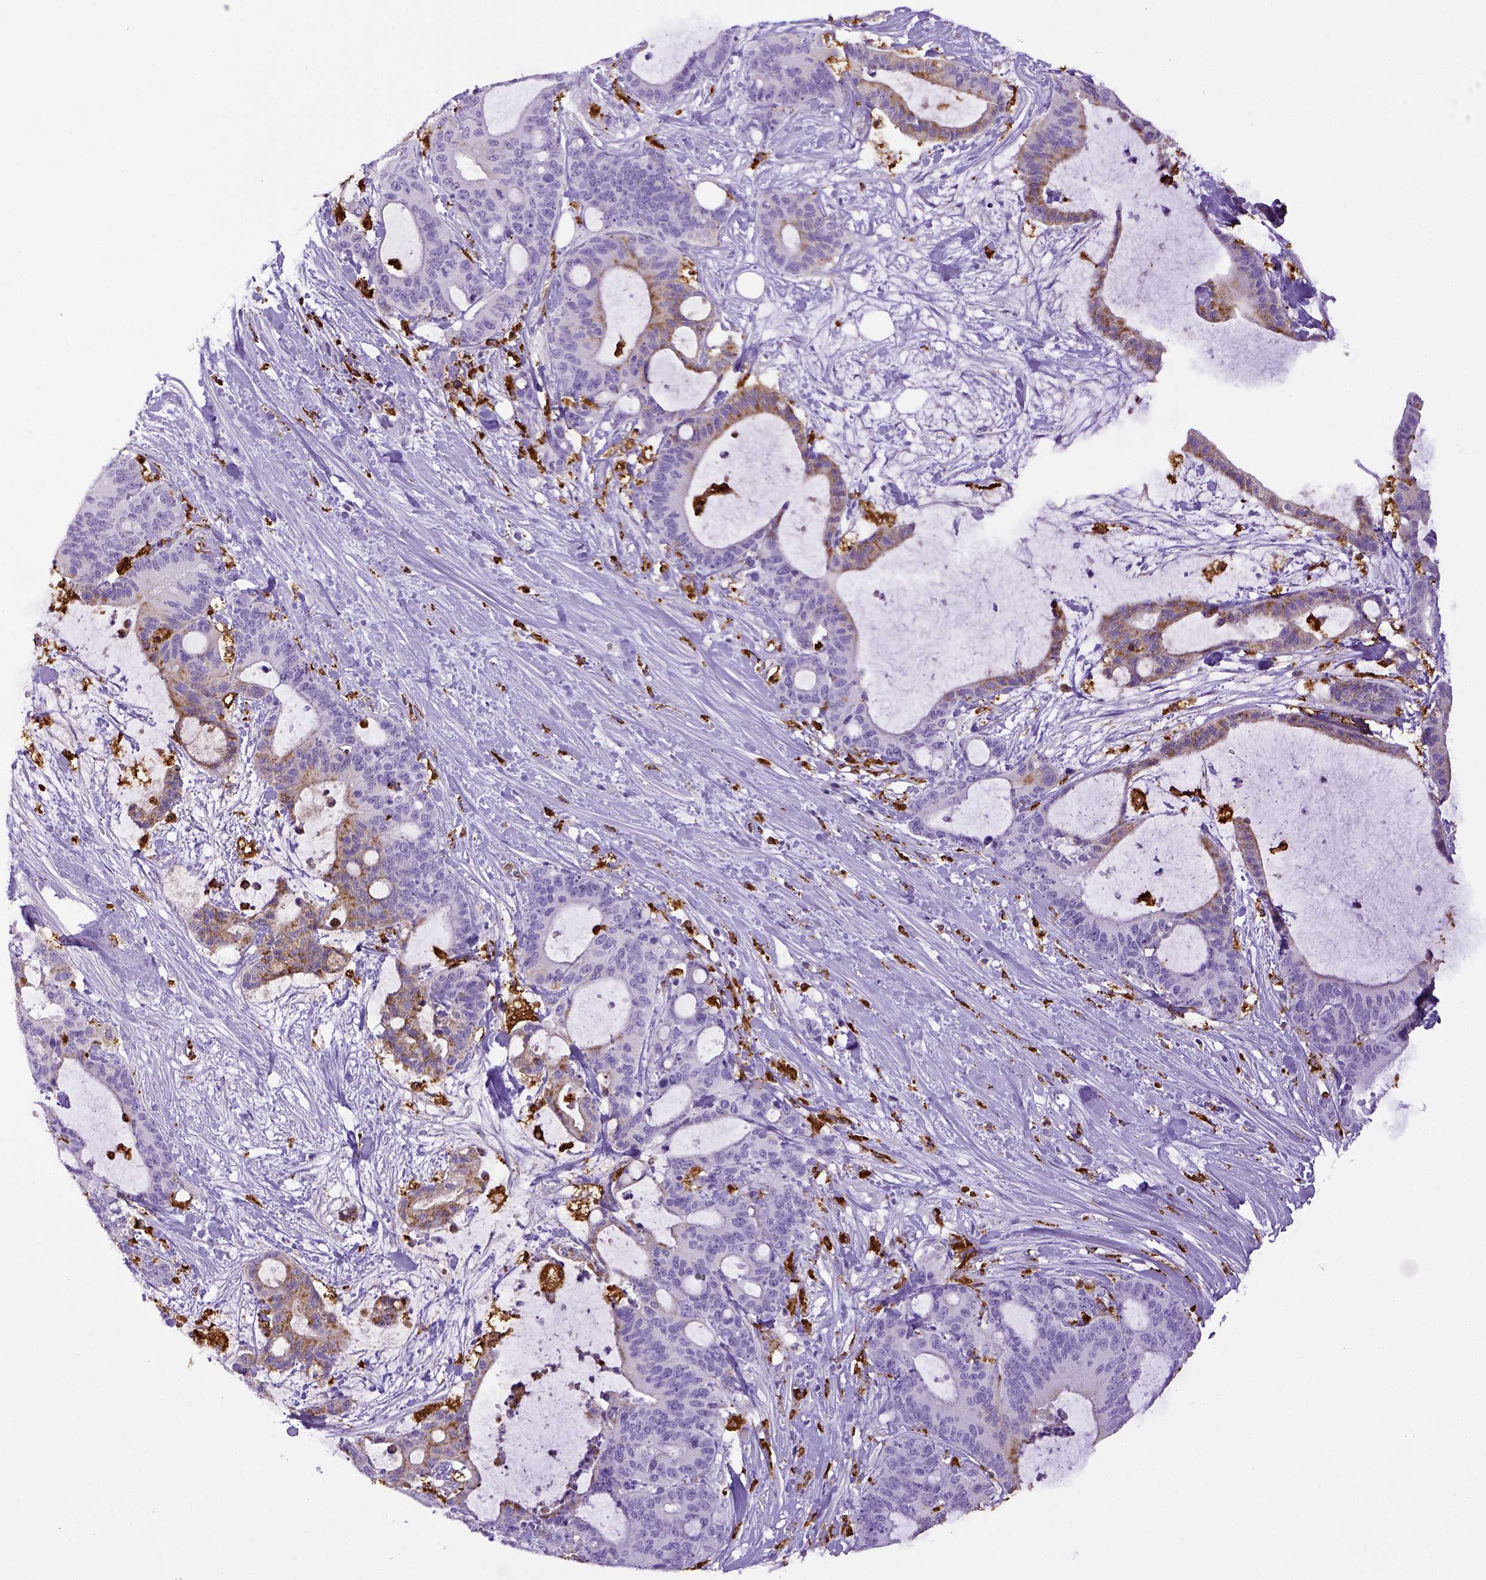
{"staining": {"intensity": "negative", "quantity": "none", "location": "none"}, "tissue": "liver cancer", "cell_type": "Tumor cells", "image_type": "cancer", "snomed": [{"axis": "morphology", "description": "Cholangiocarcinoma"}, {"axis": "topography", "description": "Liver"}], "caption": "A photomicrograph of liver cholangiocarcinoma stained for a protein exhibits no brown staining in tumor cells.", "gene": "CD68", "patient": {"sex": "female", "age": 73}}